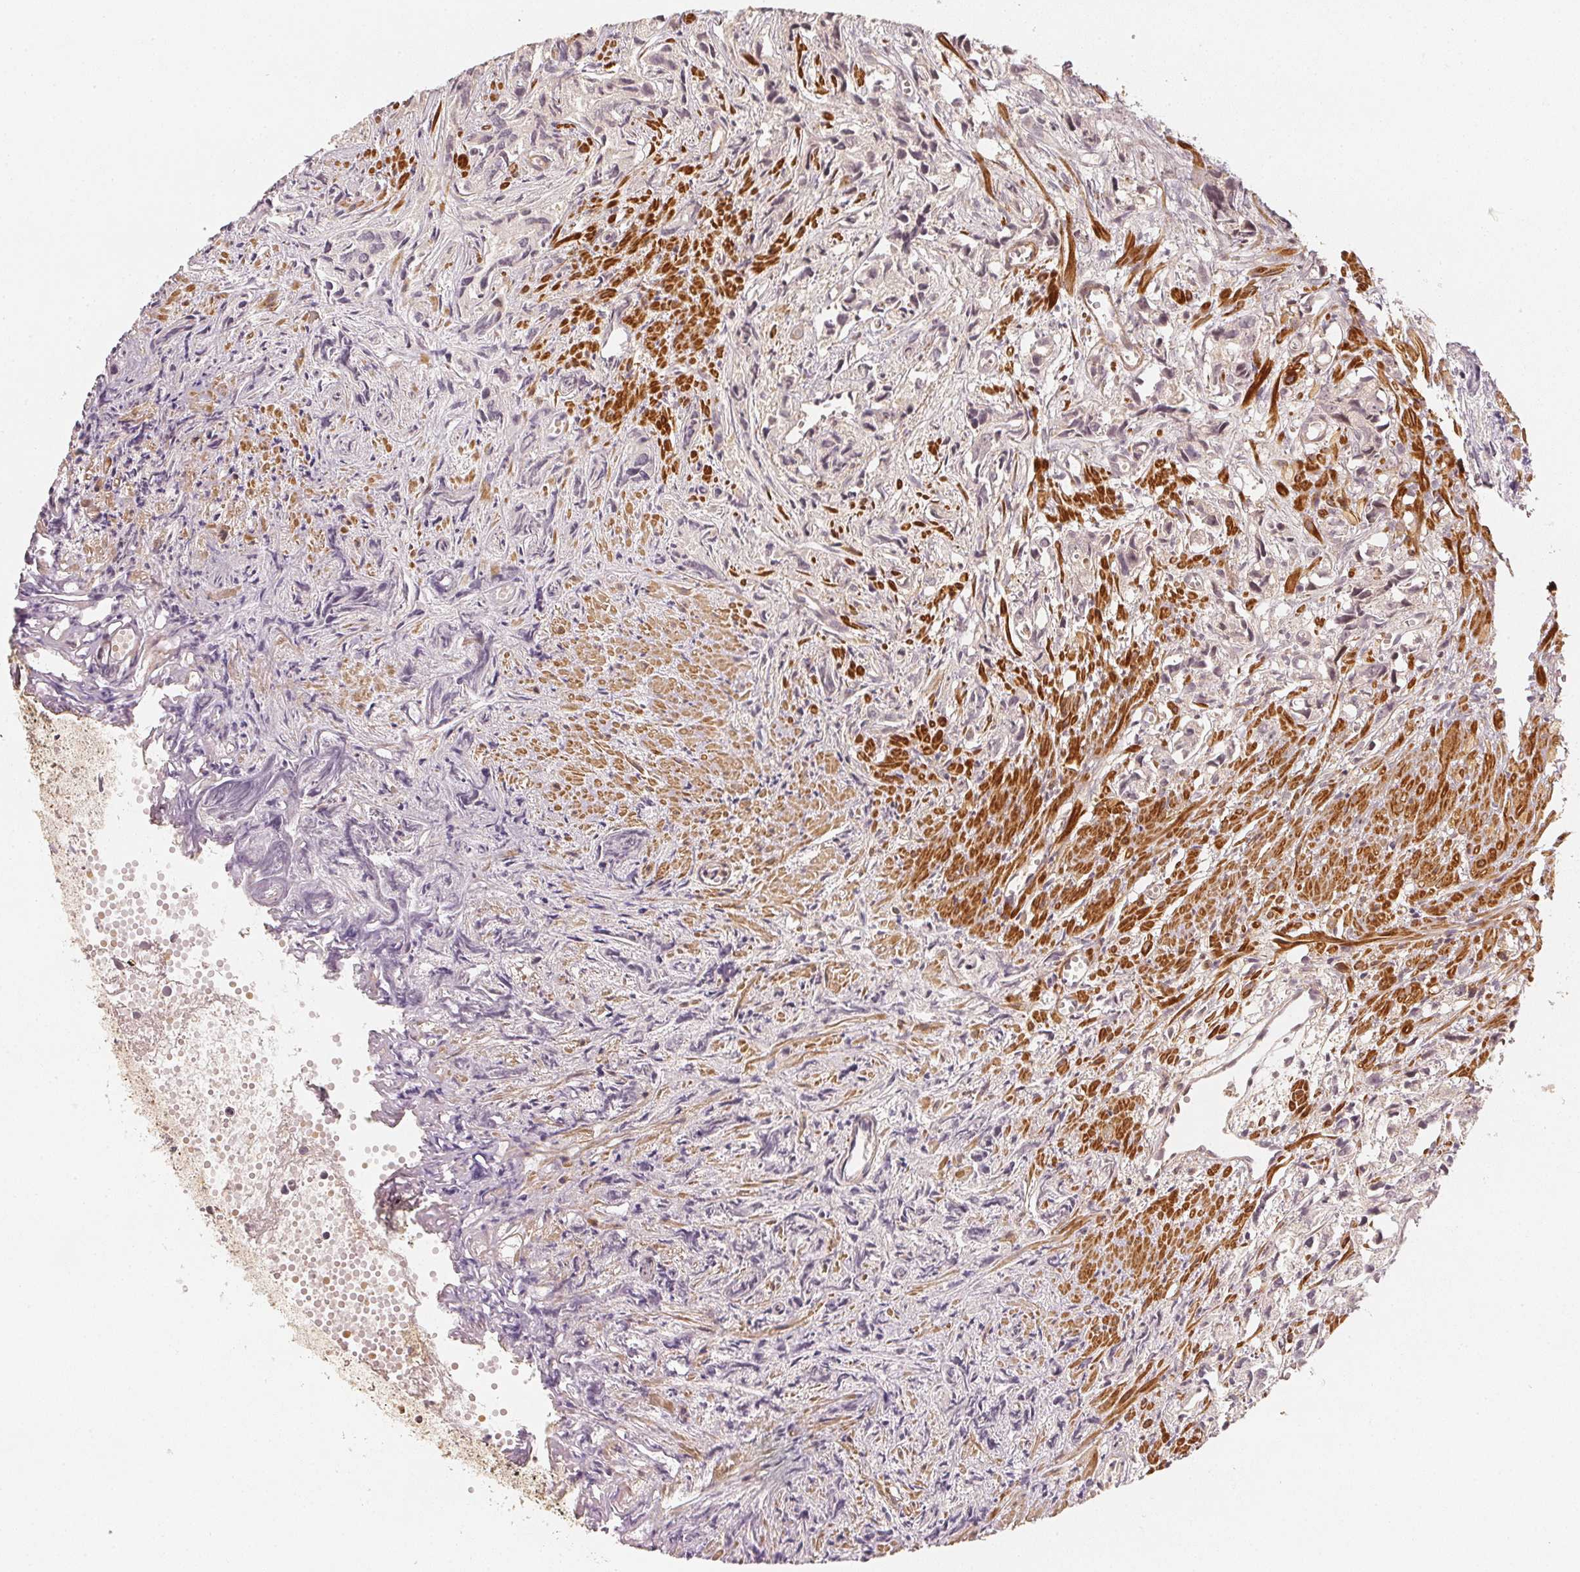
{"staining": {"intensity": "negative", "quantity": "none", "location": "none"}, "tissue": "prostate cancer", "cell_type": "Tumor cells", "image_type": "cancer", "snomed": [{"axis": "morphology", "description": "Adenocarcinoma, High grade"}, {"axis": "topography", "description": "Prostate"}], "caption": "This is an immunohistochemistry photomicrograph of human prostate cancer (high-grade adenocarcinoma). There is no staining in tumor cells.", "gene": "SERPINE1", "patient": {"sex": "male", "age": 58}}